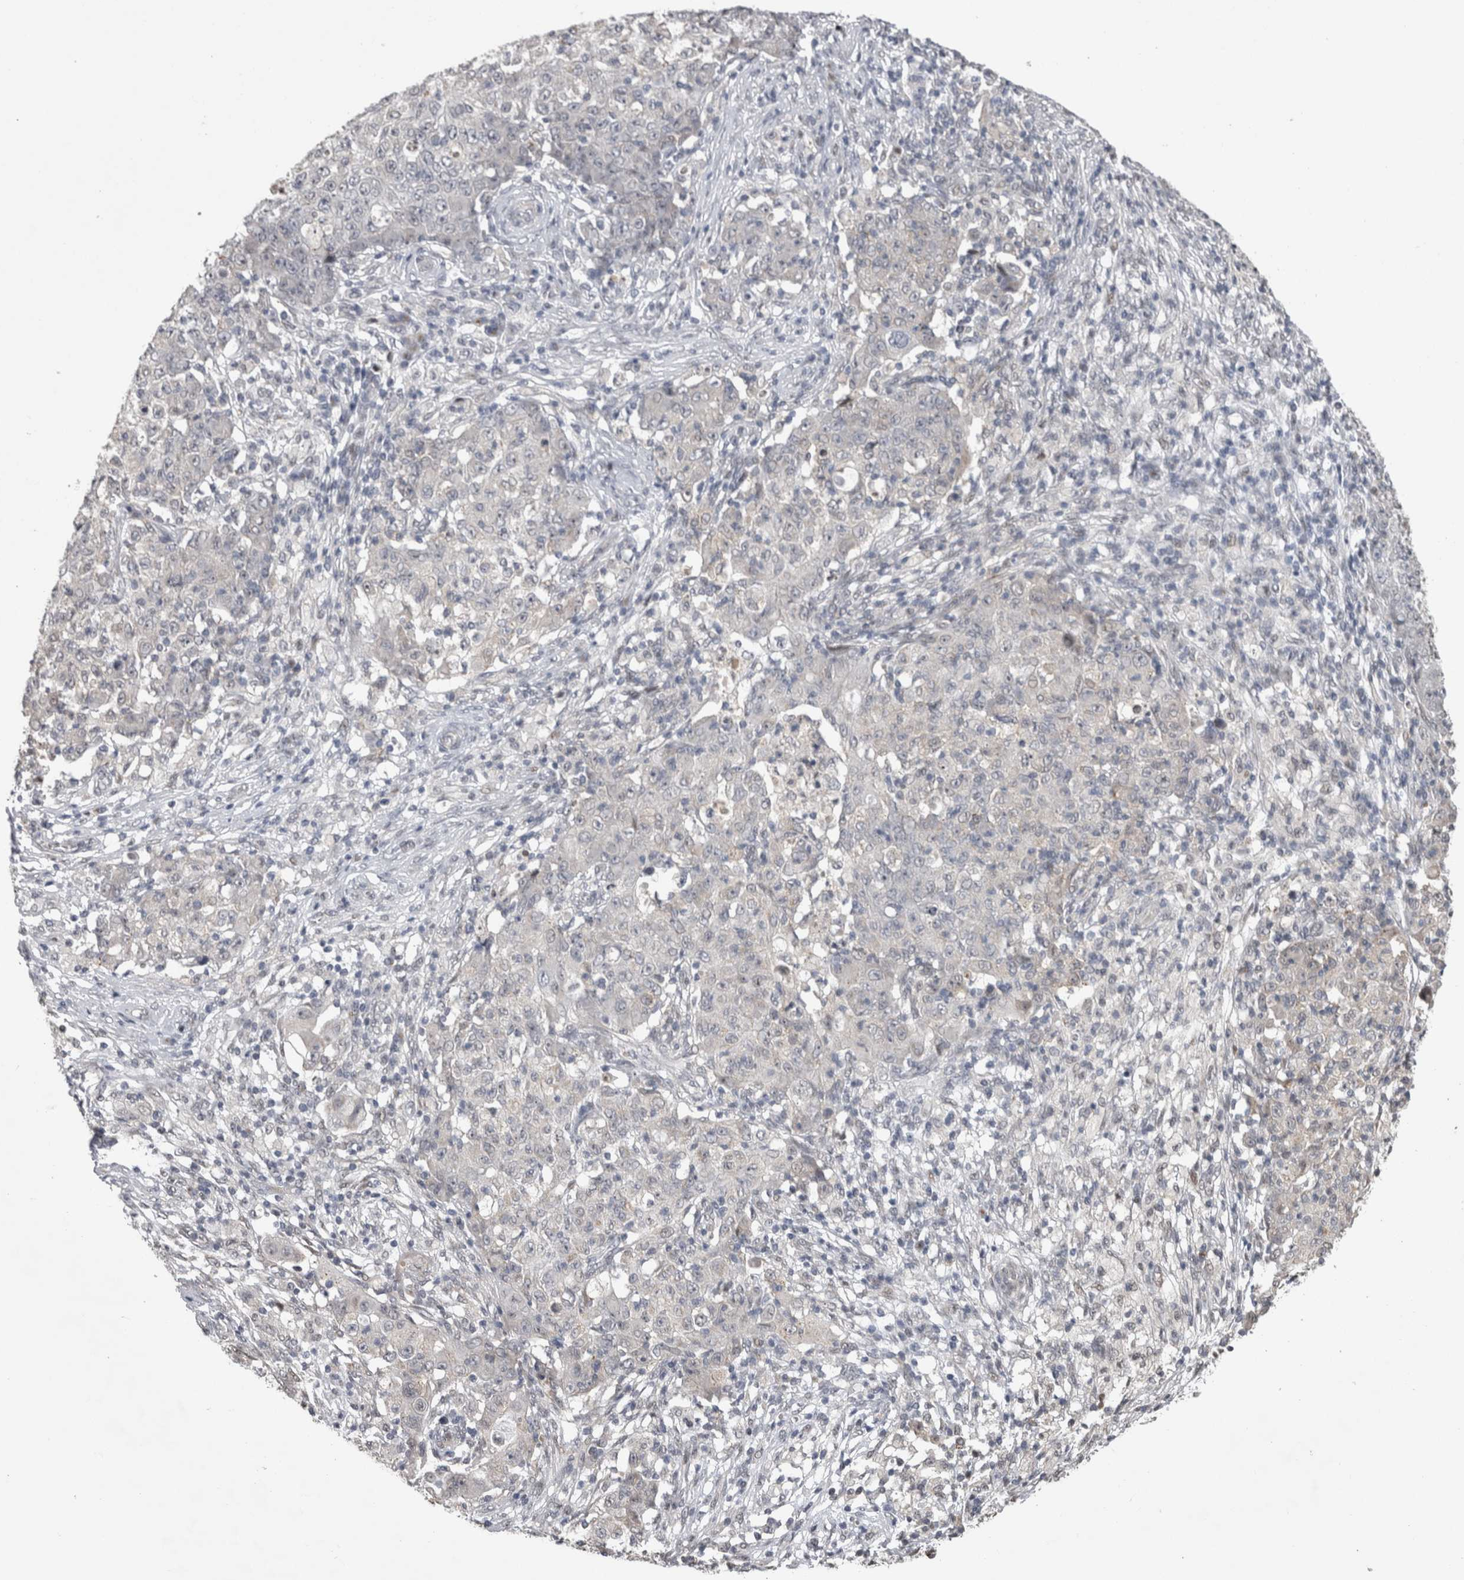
{"staining": {"intensity": "negative", "quantity": "none", "location": "none"}, "tissue": "ovarian cancer", "cell_type": "Tumor cells", "image_type": "cancer", "snomed": [{"axis": "morphology", "description": "Carcinoma, endometroid"}, {"axis": "topography", "description": "Ovary"}], "caption": "This is an immunohistochemistry image of human ovarian cancer (endometroid carcinoma). There is no staining in tumor cells.", "gene": "IFI44", "patient": {"sex": "female", "age": 42}}